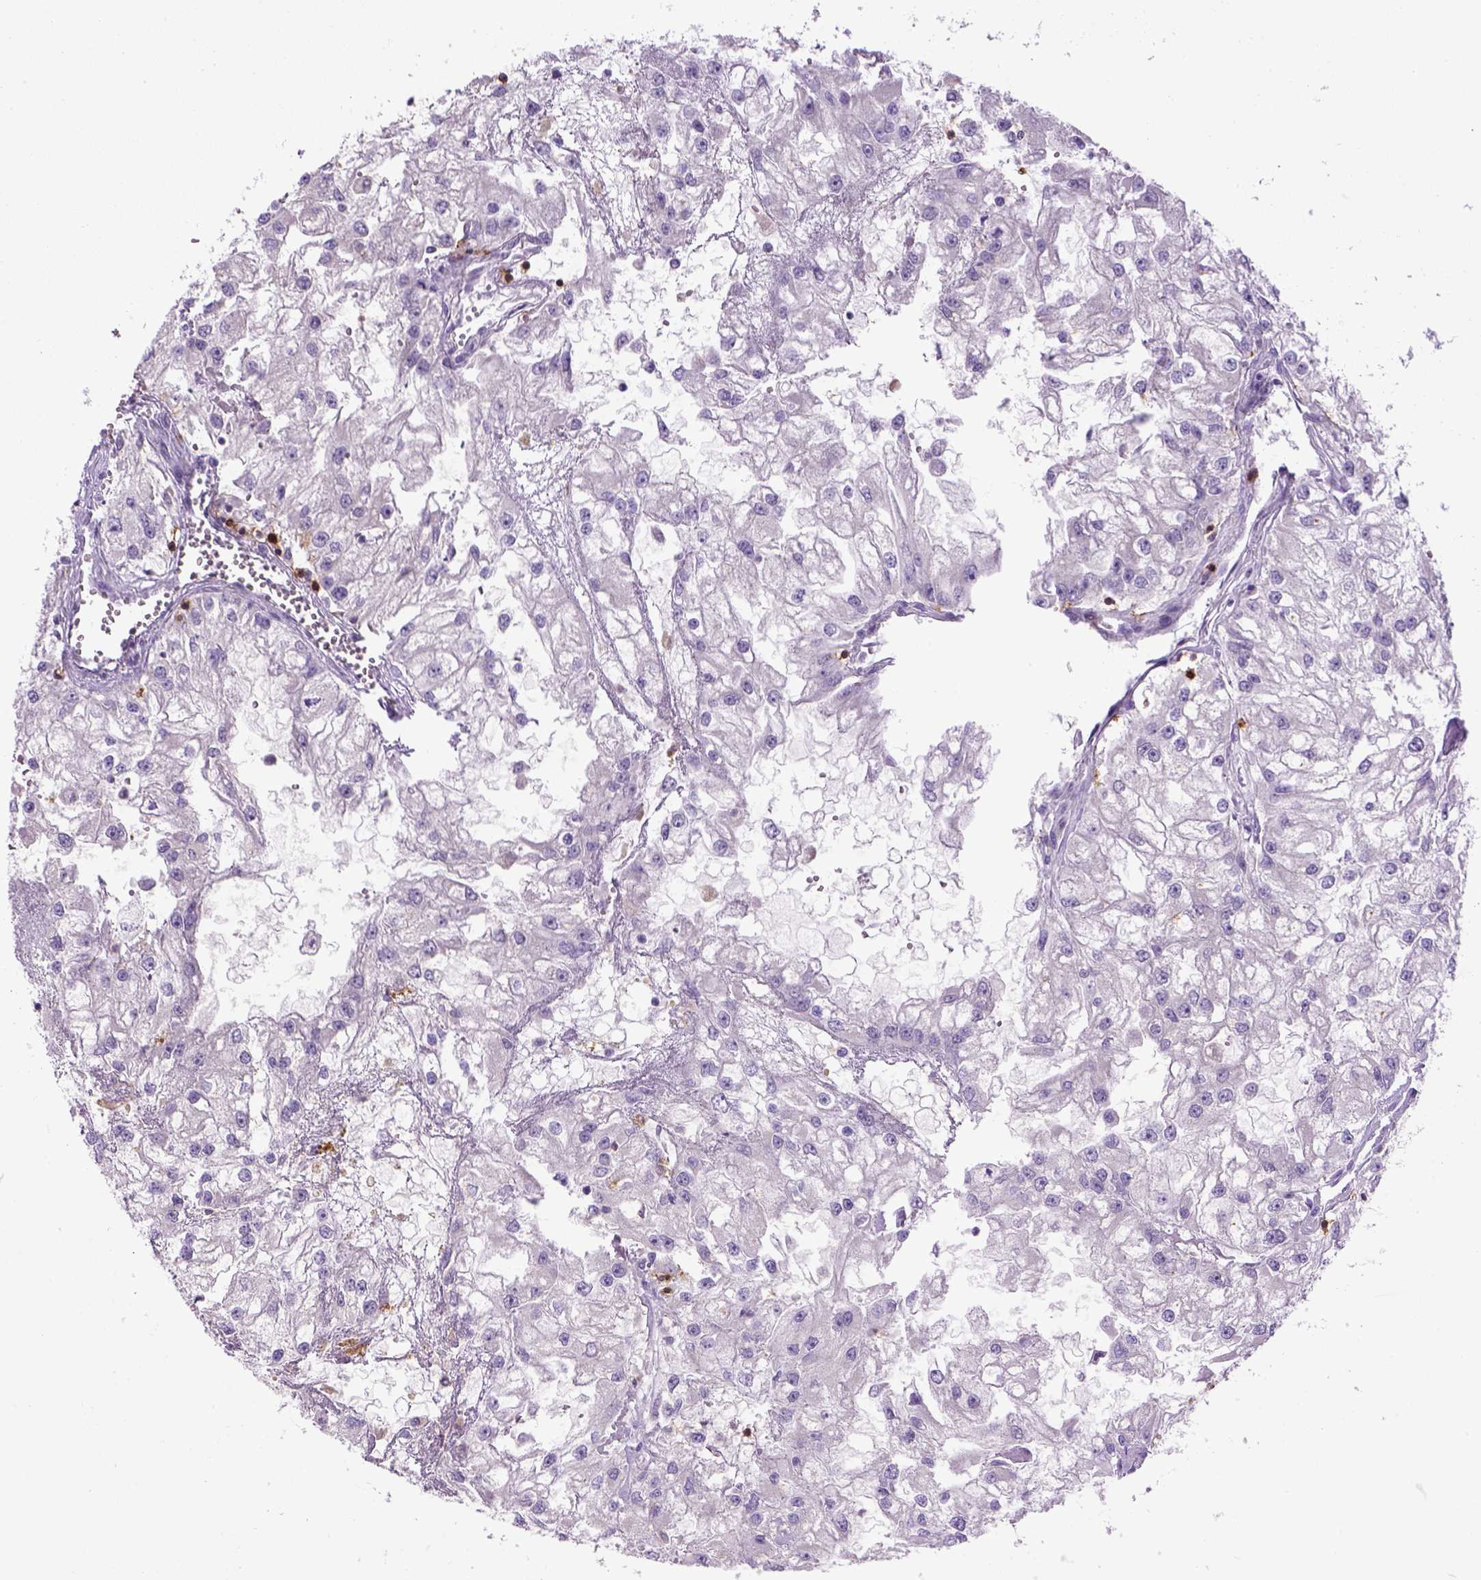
{"staining": {"intensity": "negative", "quantity": "none", "location": "none"}, "tissue": "renal cancer", "cell_type": "Tumor cells", "image_type": "cancer", "snomed": [{"axis": "morphology", "description": "Adenocarcinoma, NOS"}, {"axis": "topography", "description": "Kidney"}], "caption": "Immunohistochemical staining of renal cancer shows no significant staining in tumor cells. (Immunohistochemistry (ihc), brightfield microscopy, high magnification).", "gene": "CD3E", "patient": {"sex": "male", "age": 59}}